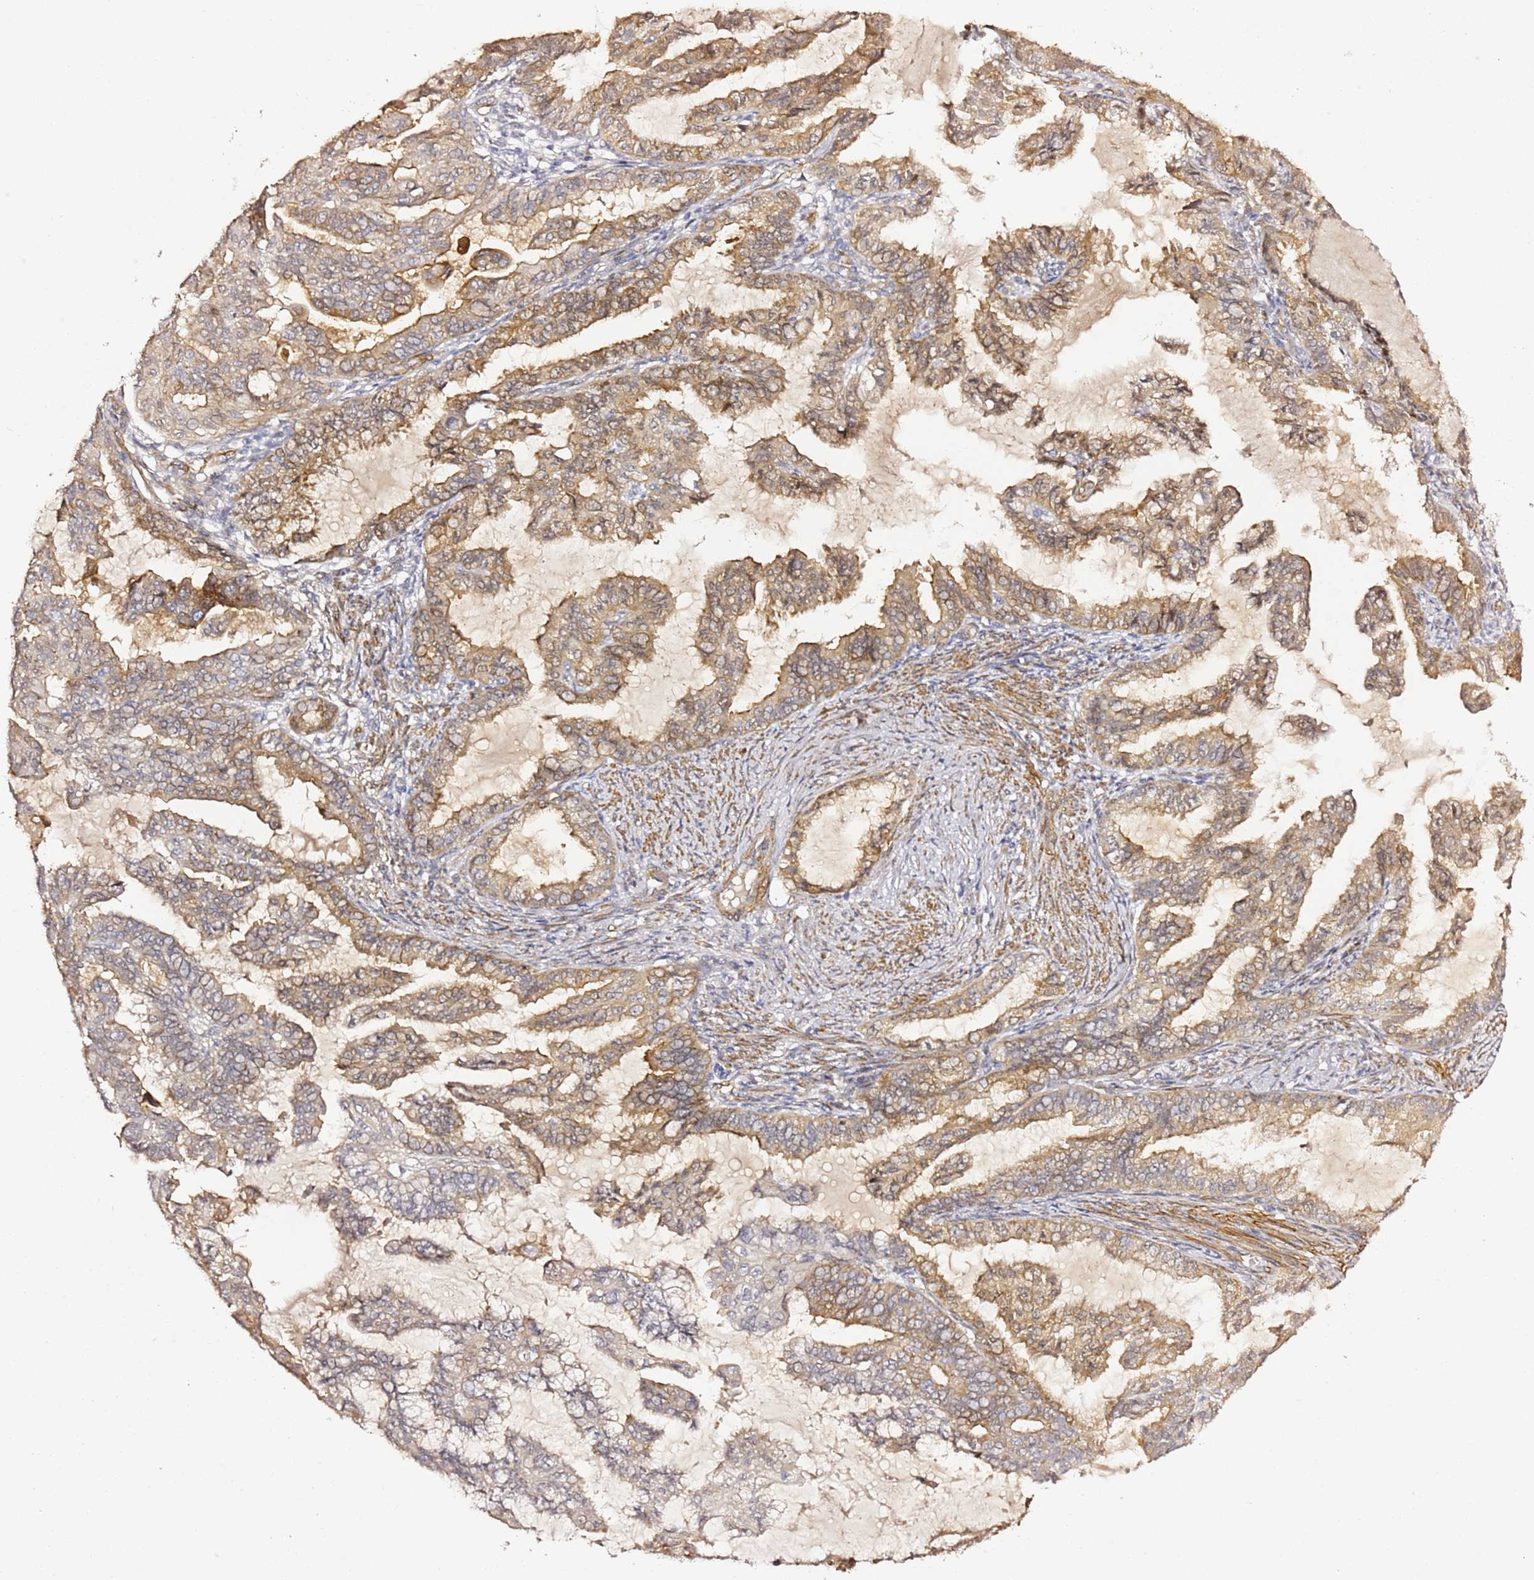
{"staining": {"intensity": "moderate", "quantity": "25%-75%", "location": "cytoplasmic/membranous,nuclear"}, "tissue": "endometrial cancer", "cell_type": "Tumor cells", "image_type": "cancer", "snomed": [{"axis": "morphology", "description": "Adenocarcinoma, NOS"}, {"axis": "topography", "description": "Endometrium"}], "caption": "A medium amount of moderate cytoplasmic/membranous and nuclear staining is seen in about 25%-75% of tumor cells in endometrial cancer tissue.", "gene": "EPS8L1", "patient": {"sex": "female", "age": 86}}